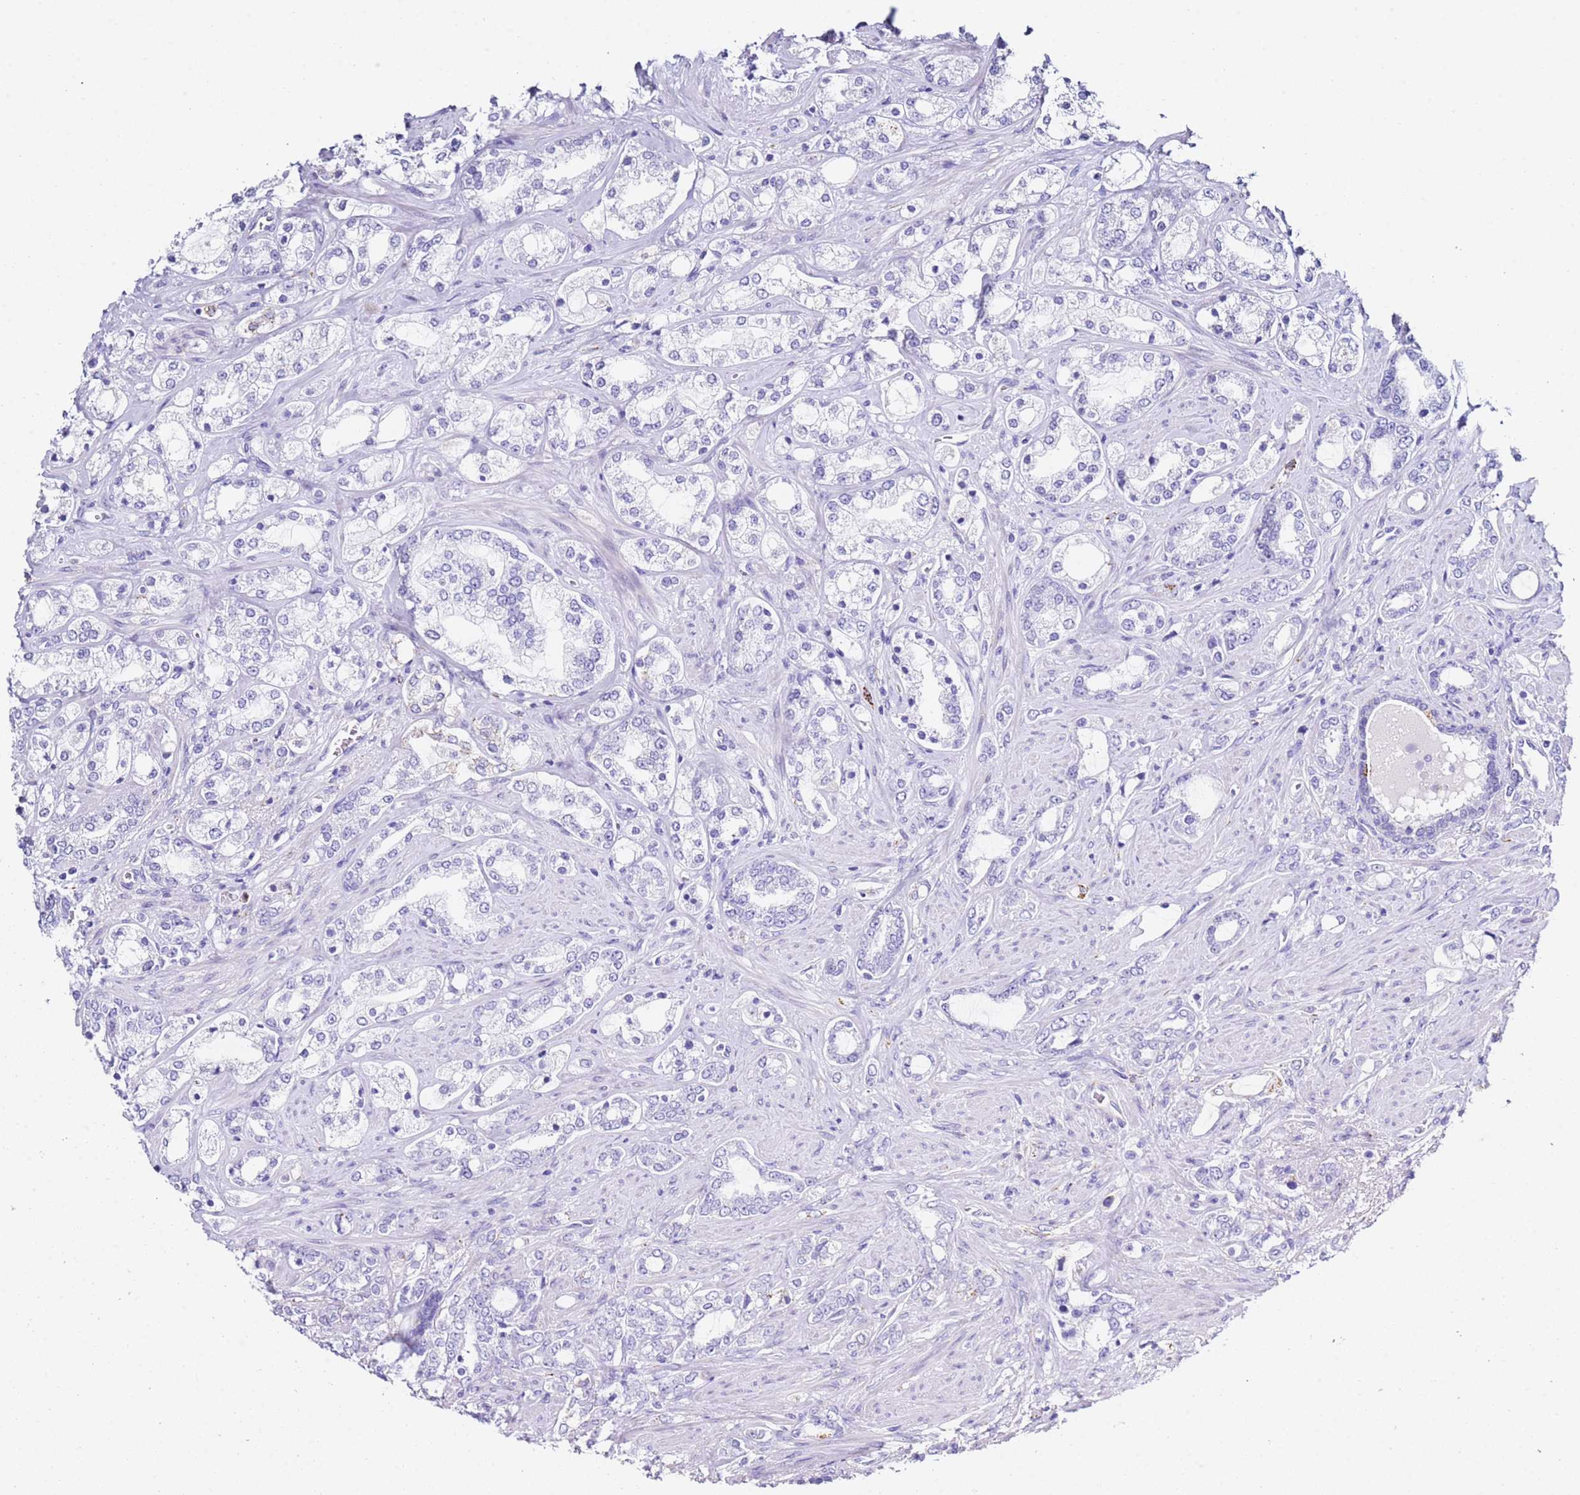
{"staining": {"intensity": "negative", "quantity": "none", "location": "none"}, "tissue": "prostate cancer", "cell_type": "Tumor cells", "image_type": "cancer", "snomed": [{"axis": "morphology", "description": "Adenocarcinoma, High grade"}, {"axis": "topography", "description": "Prostate"}], "caption": "An image of human prostate high-grade adenocarcinoma is negative for staining in tumor cells.", "gene": "PTBP2", "patient": {"sex": "male", "age": 64}}